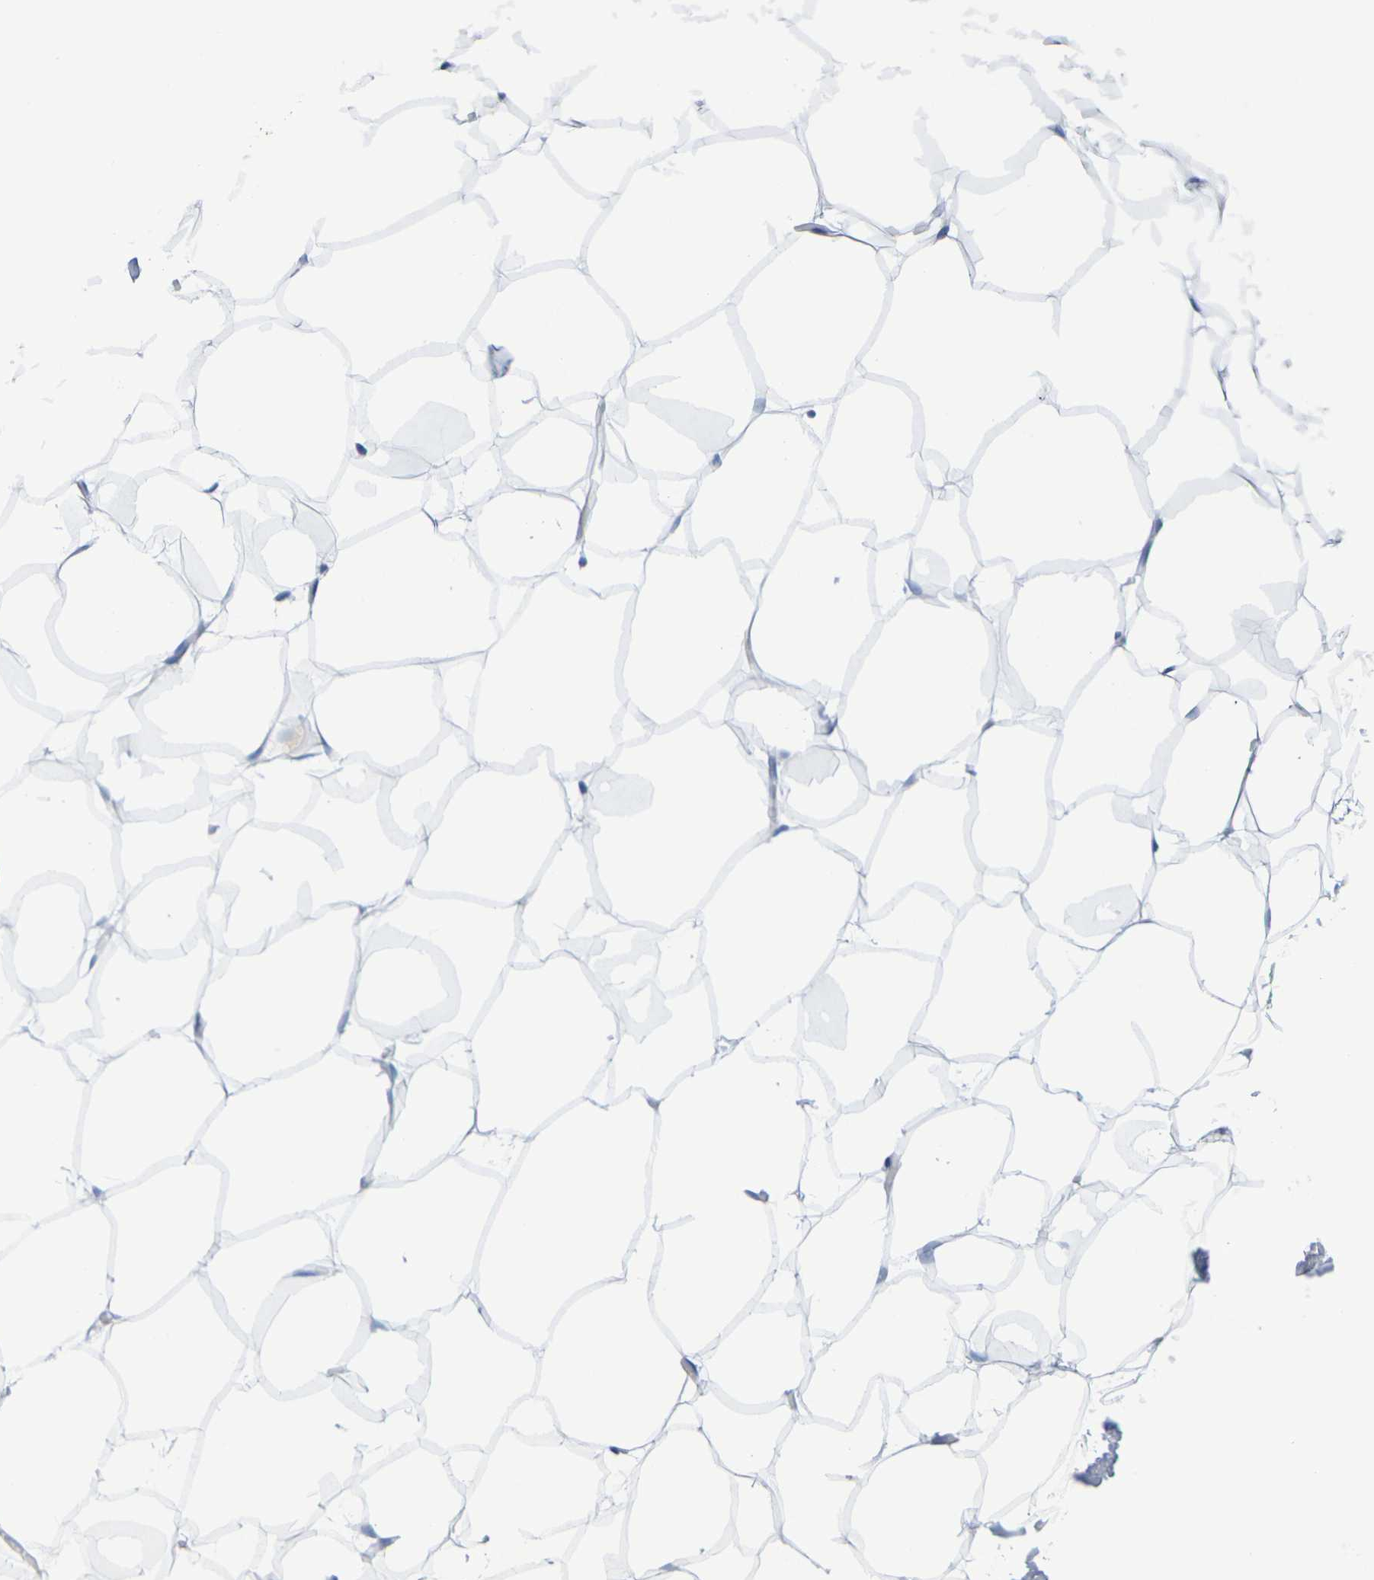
{"staining": {"intensity": "negative", "quantity": "none", "location": "none"}, "tissue": "adipose tissue", "cell_type": "Adipocytes", "image_type": "normal", "snomed": [{"axis": "morphology", "description": "Normal tissue, NOS"}, {"axis": "topography", "description": "Breast"}, {"axis": "topography", "description": "Adipose tissue"}], "caption": "This image is of benign adipose tissue stained with IHC to label a protein in brown with the nuclei are counter-stained blue. There is no staining in adipocytes.", "gene": "CHRNB1", "patient": {"sex": "female", "age": 25}}